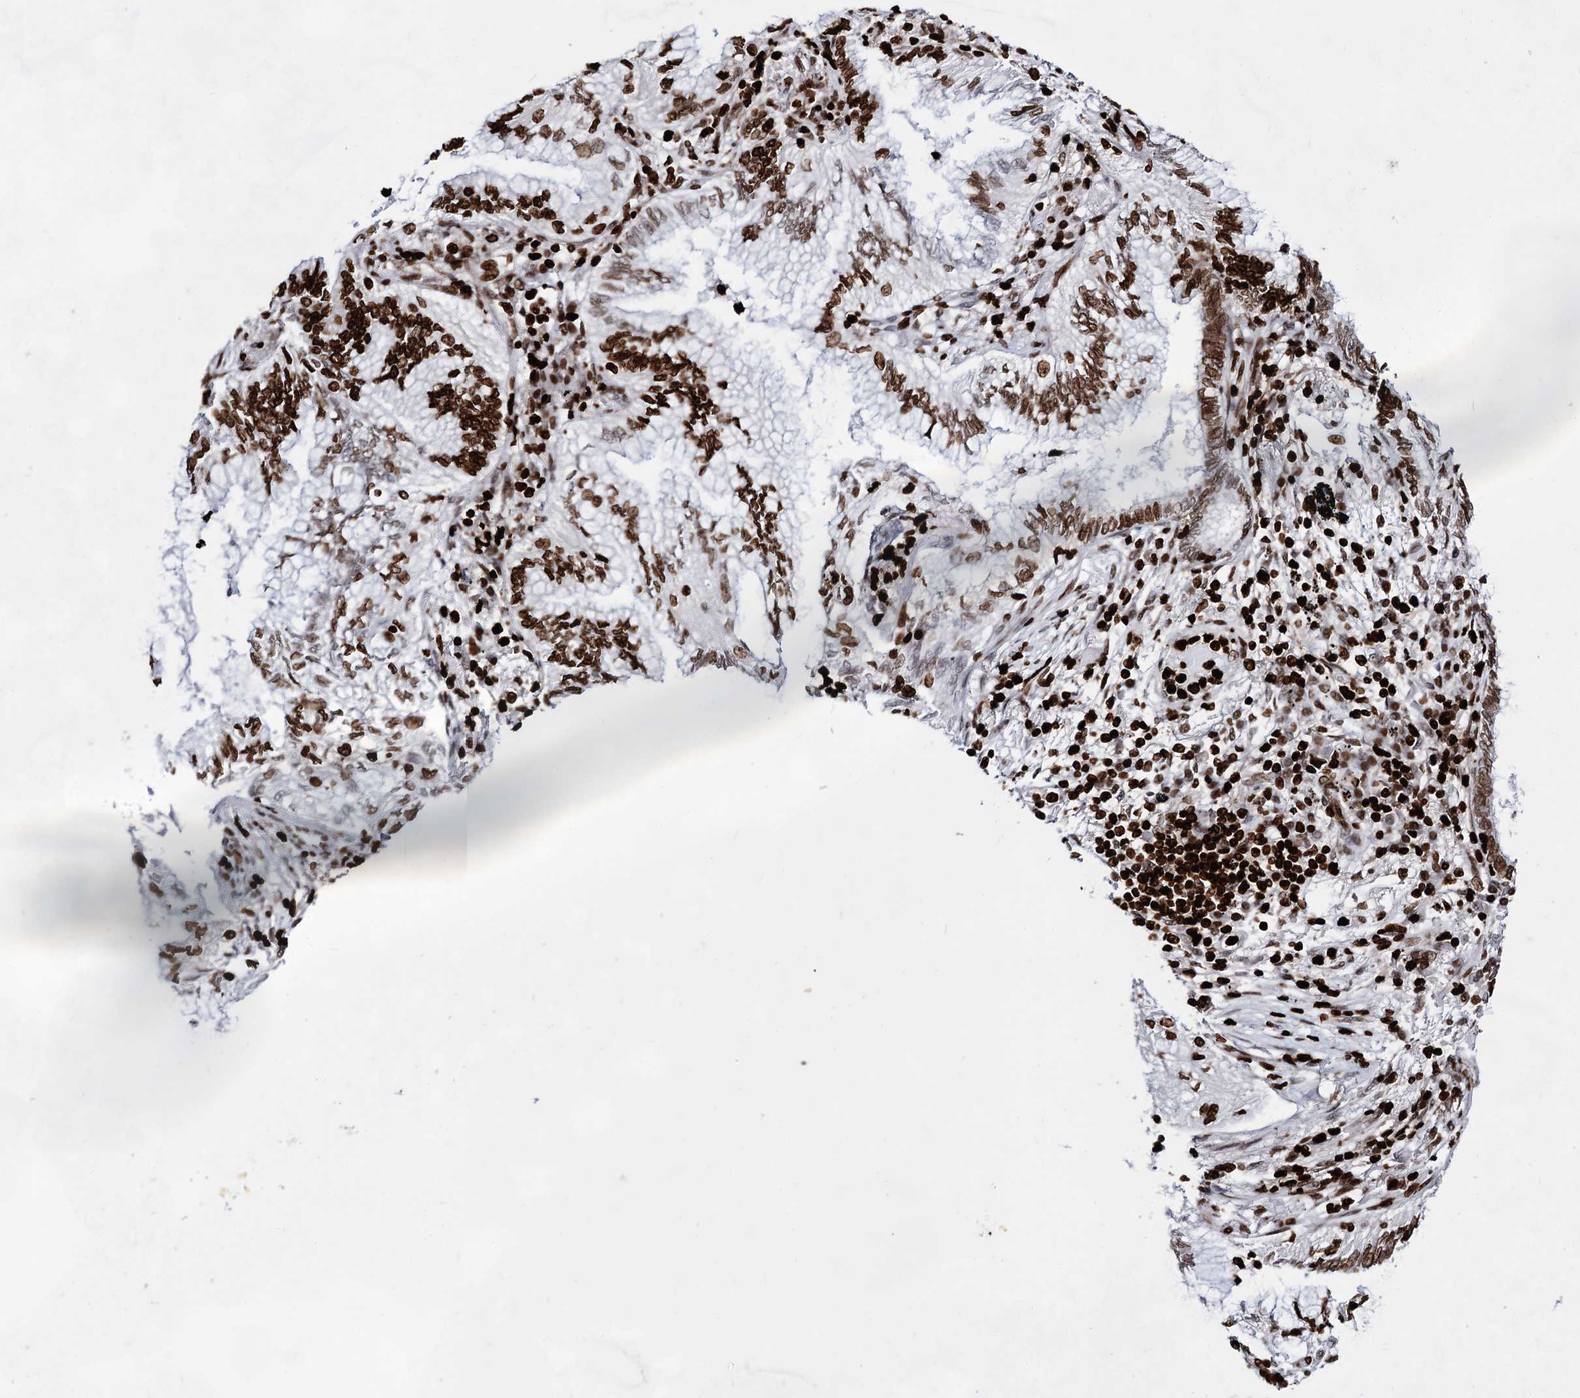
{"staining": {"intensity": "strong", "quantity": ">75%", "location": "nuclear"}, "tissue": "lung cancer", "cell_type": "Tumor cells", "image_type": "cancer", "snomed": [{"axis": "morphology", "description": "Adenocarcinoma, NOS"}, {"axis": "topography", "description": "Lung"}], "caption": "Tumor cells show high levels of strong nuclear positivity in approximately >75% of cells in human lung cancer (adenocarcinoma). (IHC, brightfield microscopy, high magnification).", "gene": "HMGB2", "patient": {"sex": "female", "age": 70}}